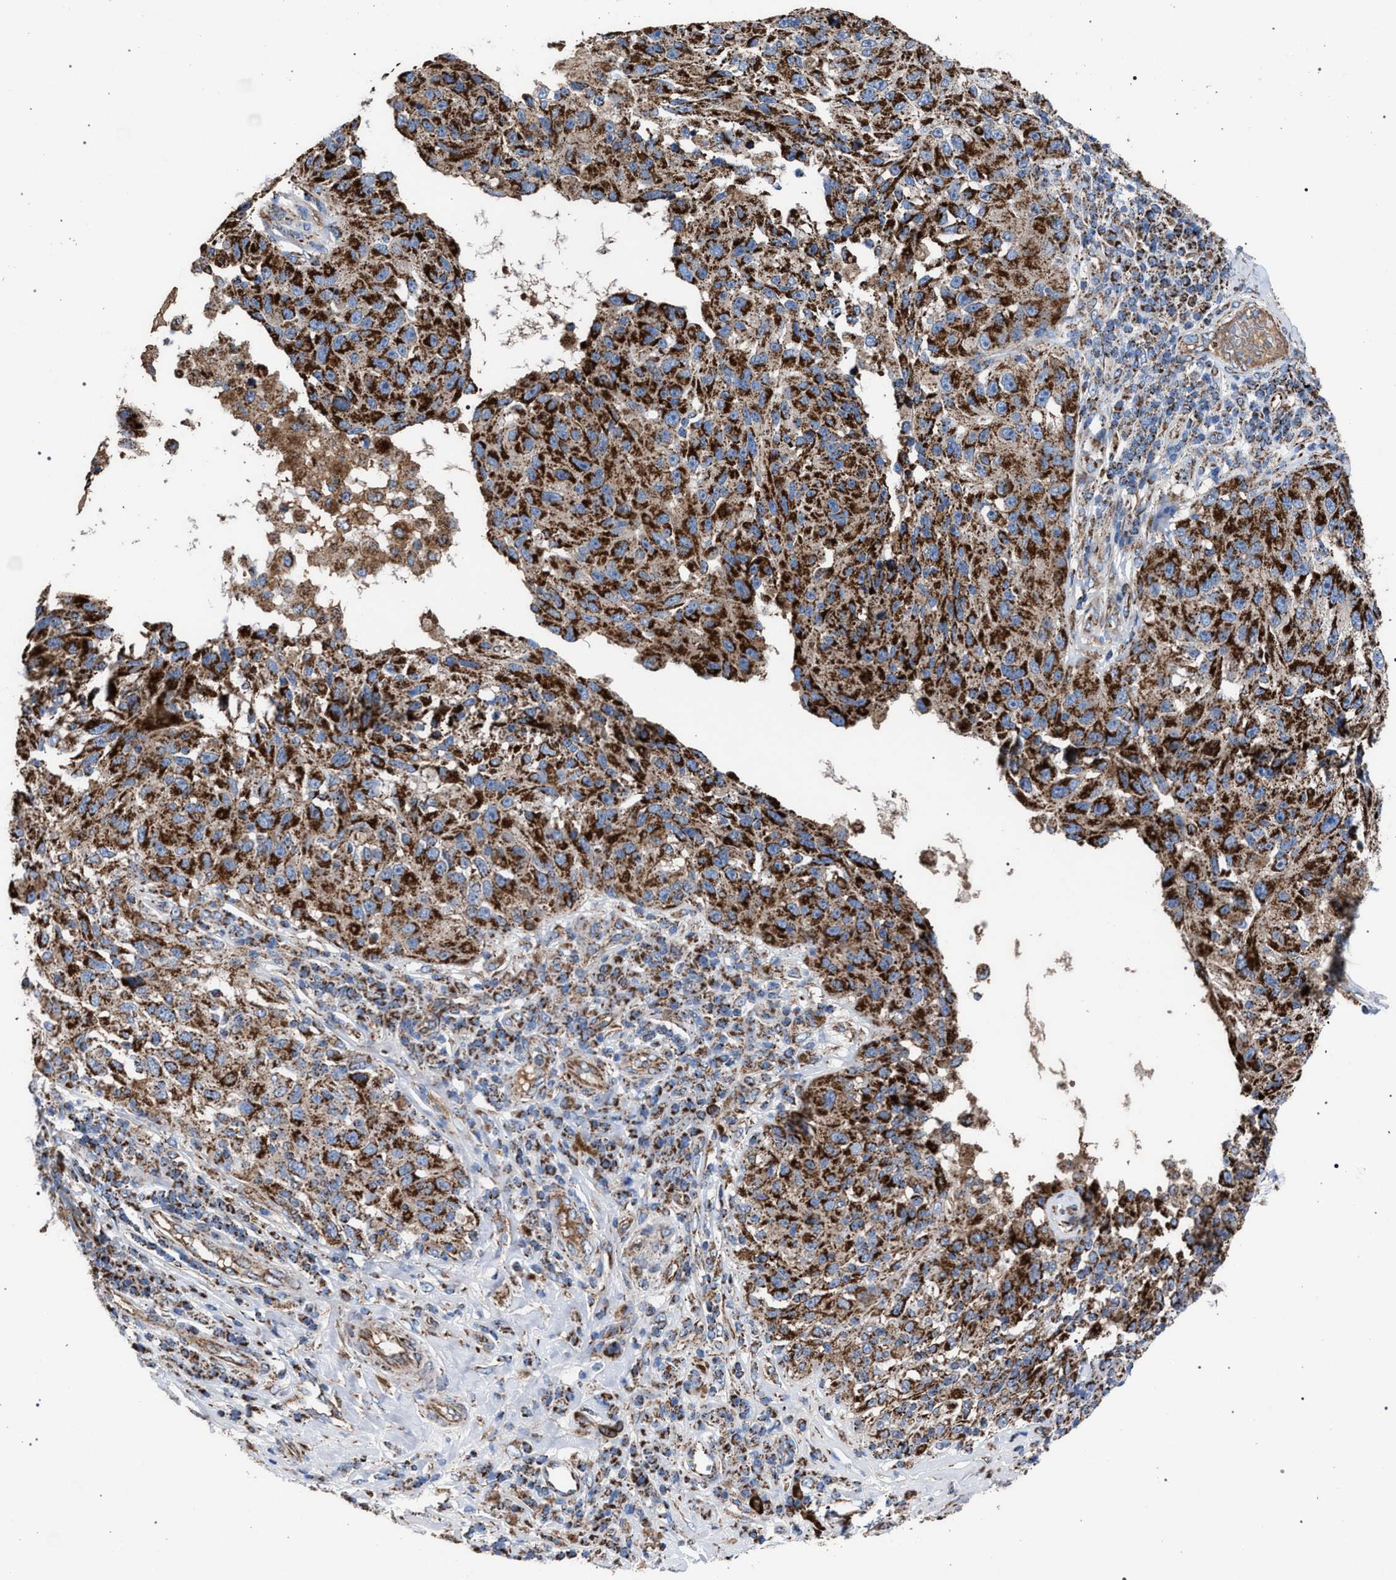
{"staining": {"intensity": "strong", "quantity": ">75%", "location": "cytoplasmic/membranous"}, "tissue": "melanoma", "cell_type": "Tumor cells", "image_type": "cancer", "snomed": [{"axis": "morphology", "description": "Malignant melanoma, NOS"}, {"axis": "topography", "description": "Skin"}], "caption": "This image exhibits immunohistochemistry (IHC) staining of melanoma, with high strong cytoplasmic/membranous positivity in about >75% of tumor cells.", "gene": "VPS13A", "patient": {"sex": "female", "age": 73}}